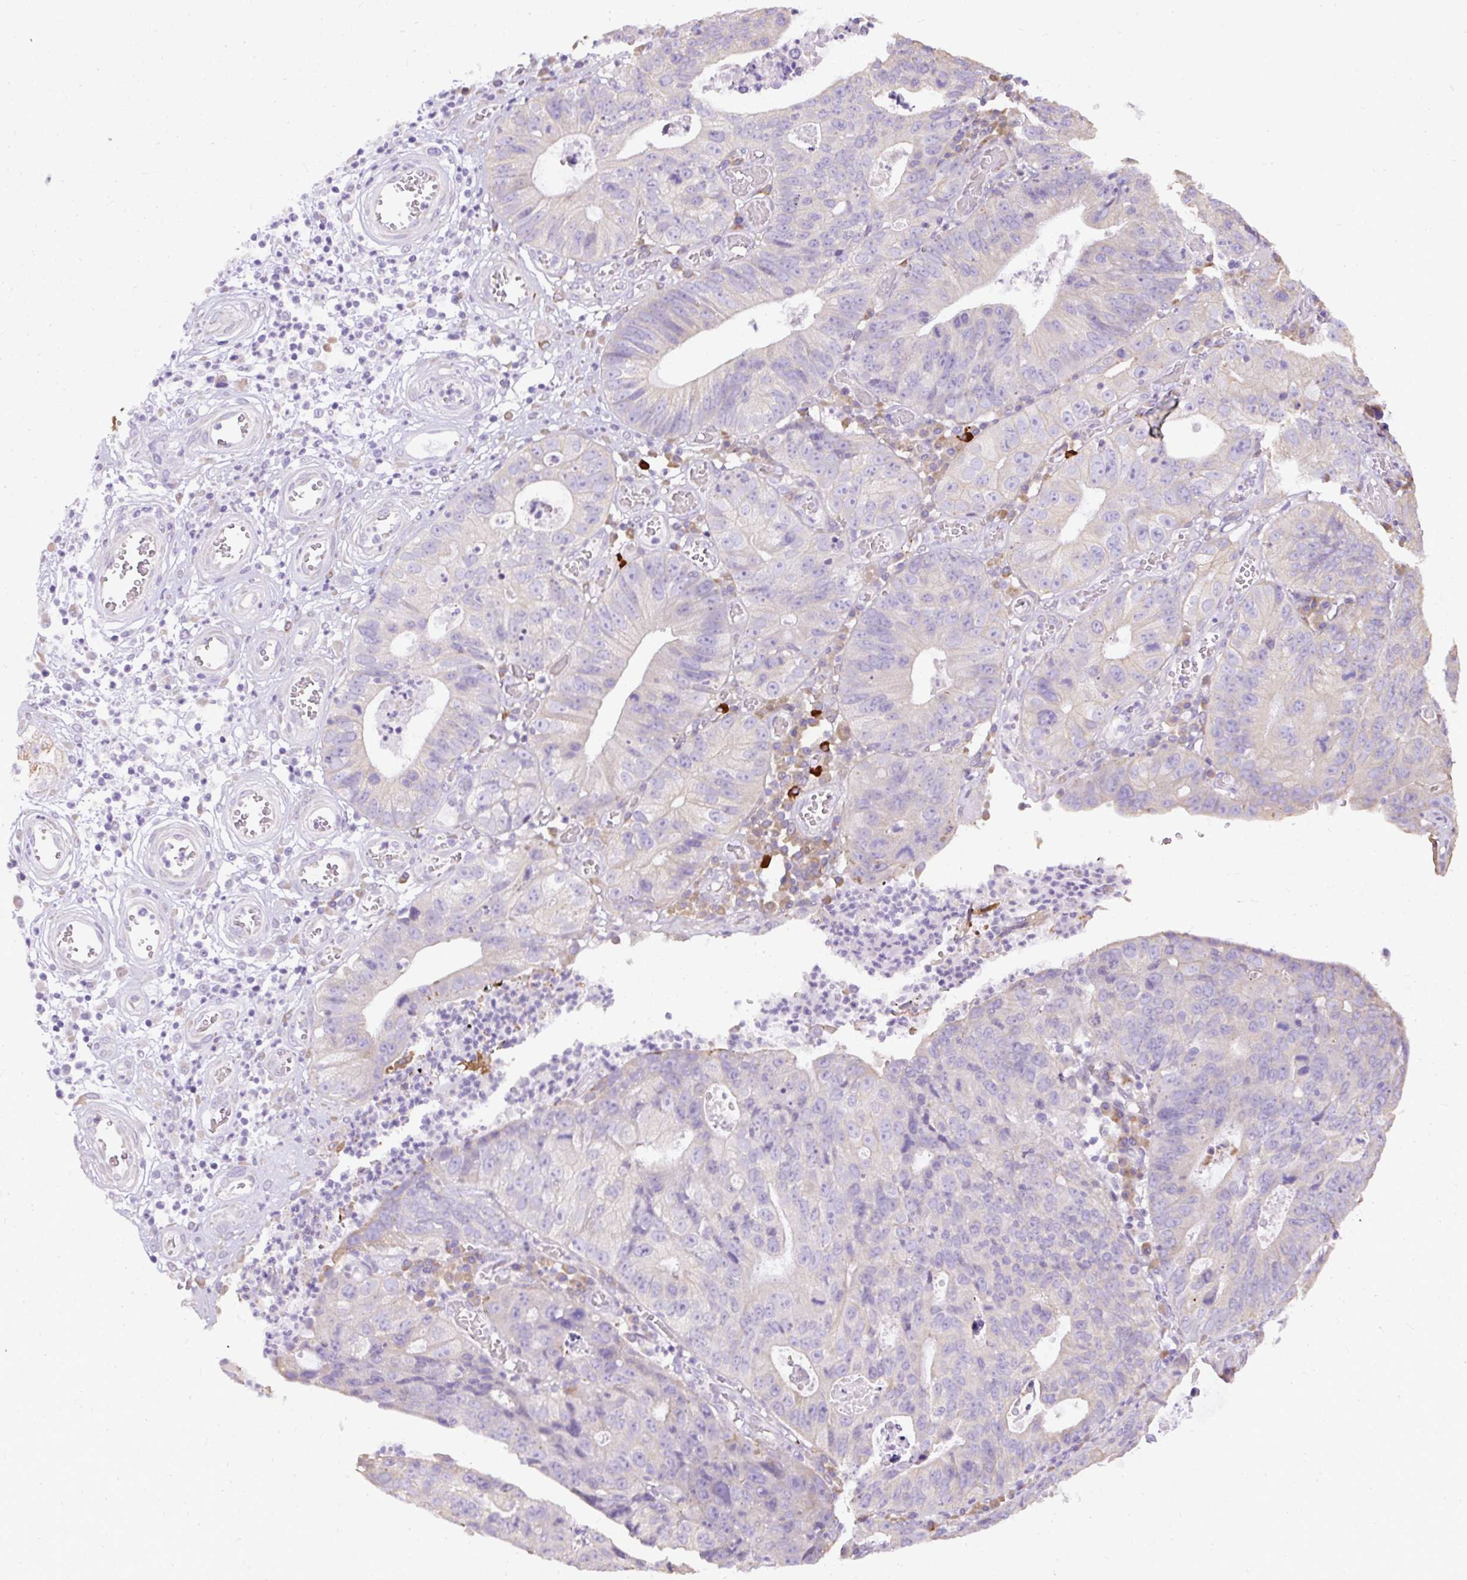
{"staining": {"intensity": "negative", "quantity": "none", "location": "none"}, "tissue": "stomach cancer", "cell_type": "Tumor cells", "image_type": "cancer", "snomed": [{"axis": "morphology", "description": "Adenocarcinoma, NOS"}, {"axis": "topography", "description": "Stomach"}], "caption": "This is a image of immunohistochemistry staining of stomach adenocarcinoma, which shows no staining in tumor cells.", "gene": "FAM149A", "patient": {"sex": "male", "age": 59}}